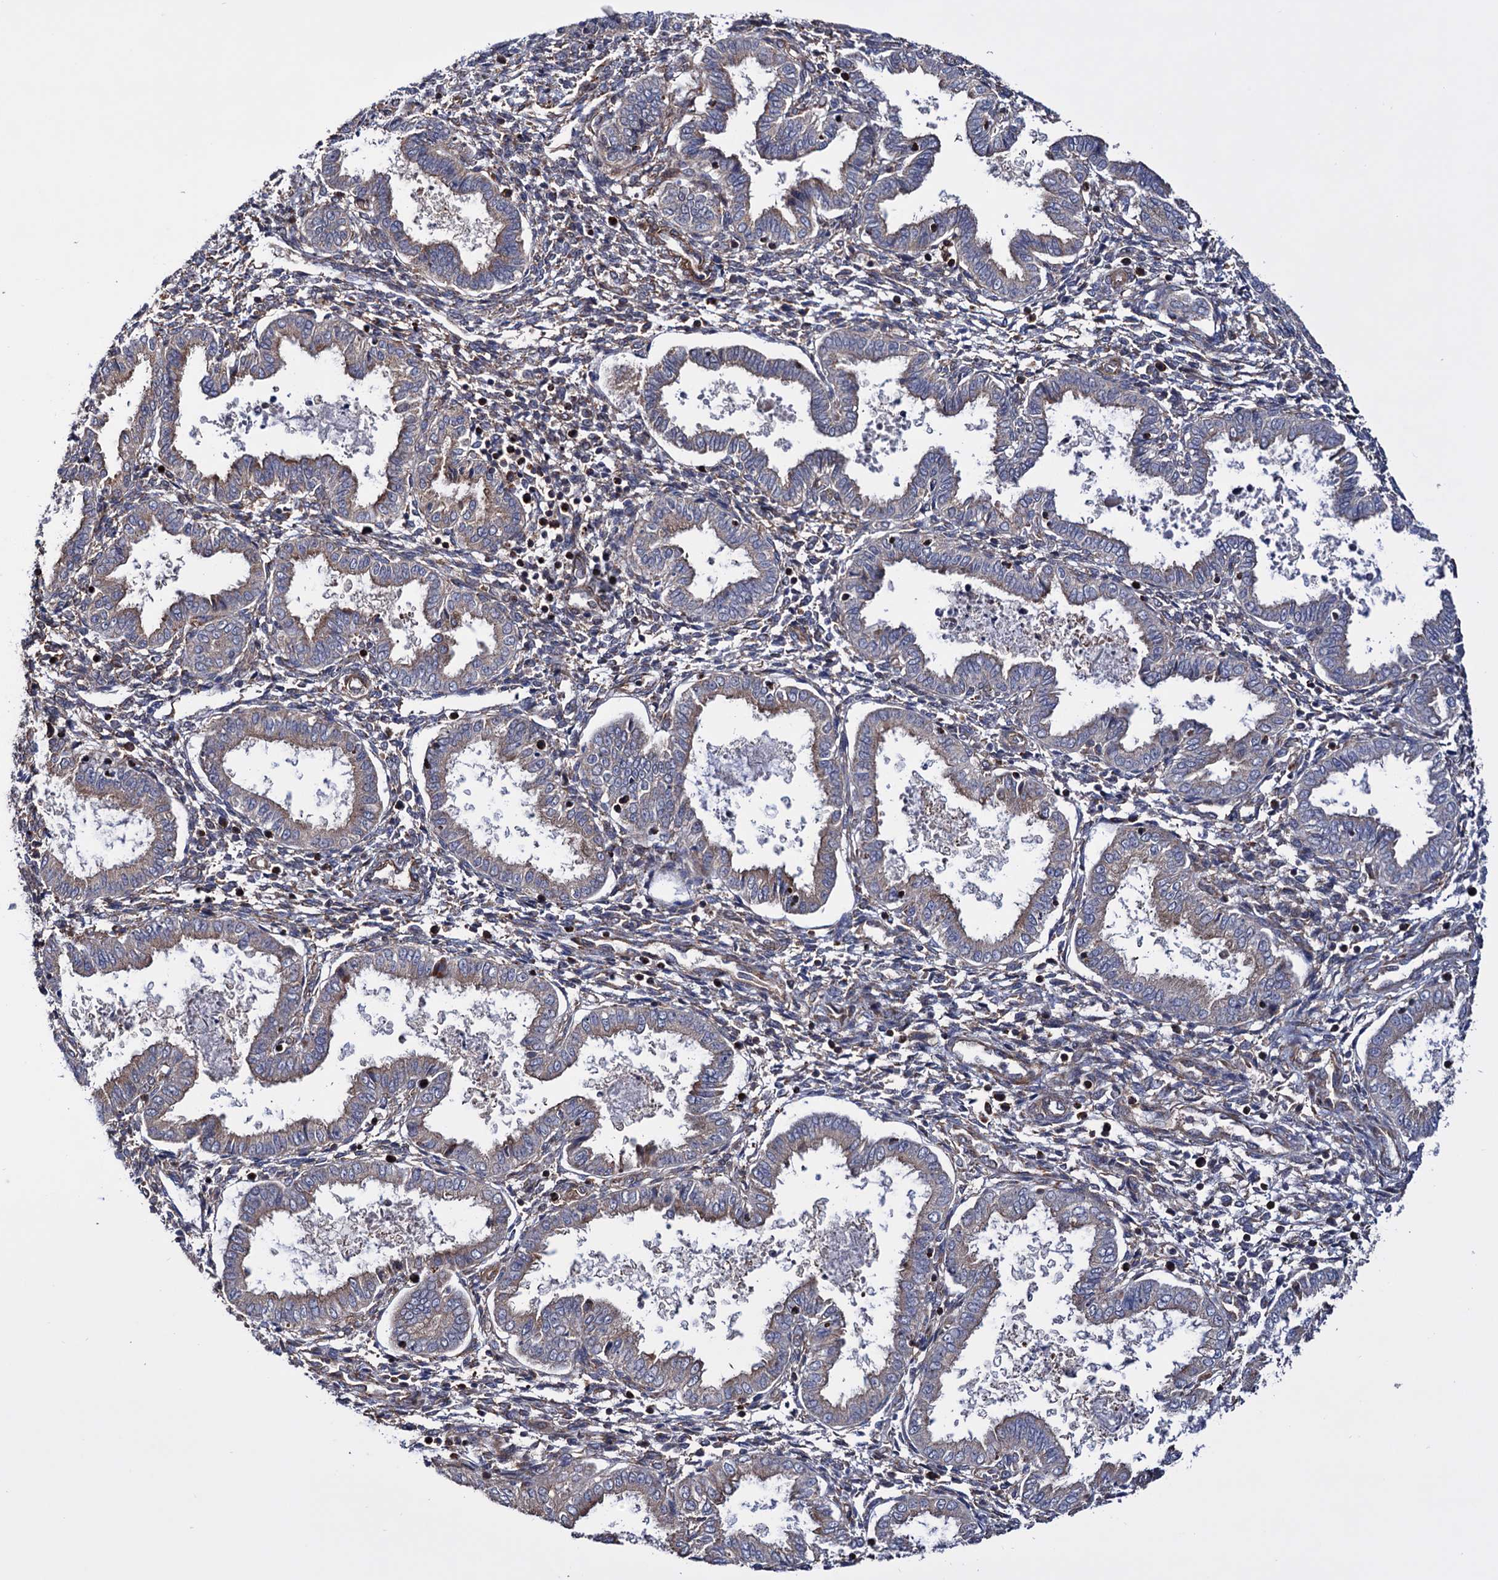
{"staining": {"intensity": "negative", "quantity": "none", "location": "none"}, "tissue": "endometrium", "cell_type": "Cells in endometrial stroma", "image_type": "normal", "snomed": [{"axis": "morphology", "description": "Normal tissue, NOS"}, {"axis": "topography", "description": "Endometrium"}], "caption": "High power microscopy image of an immunohistochemistry histopathology image of unremarkable endometrium, revealing no significant staining in cells in endometrial stroma.", "gene": "FERMT2", "patient": {"sex": "female", "age": 33}}